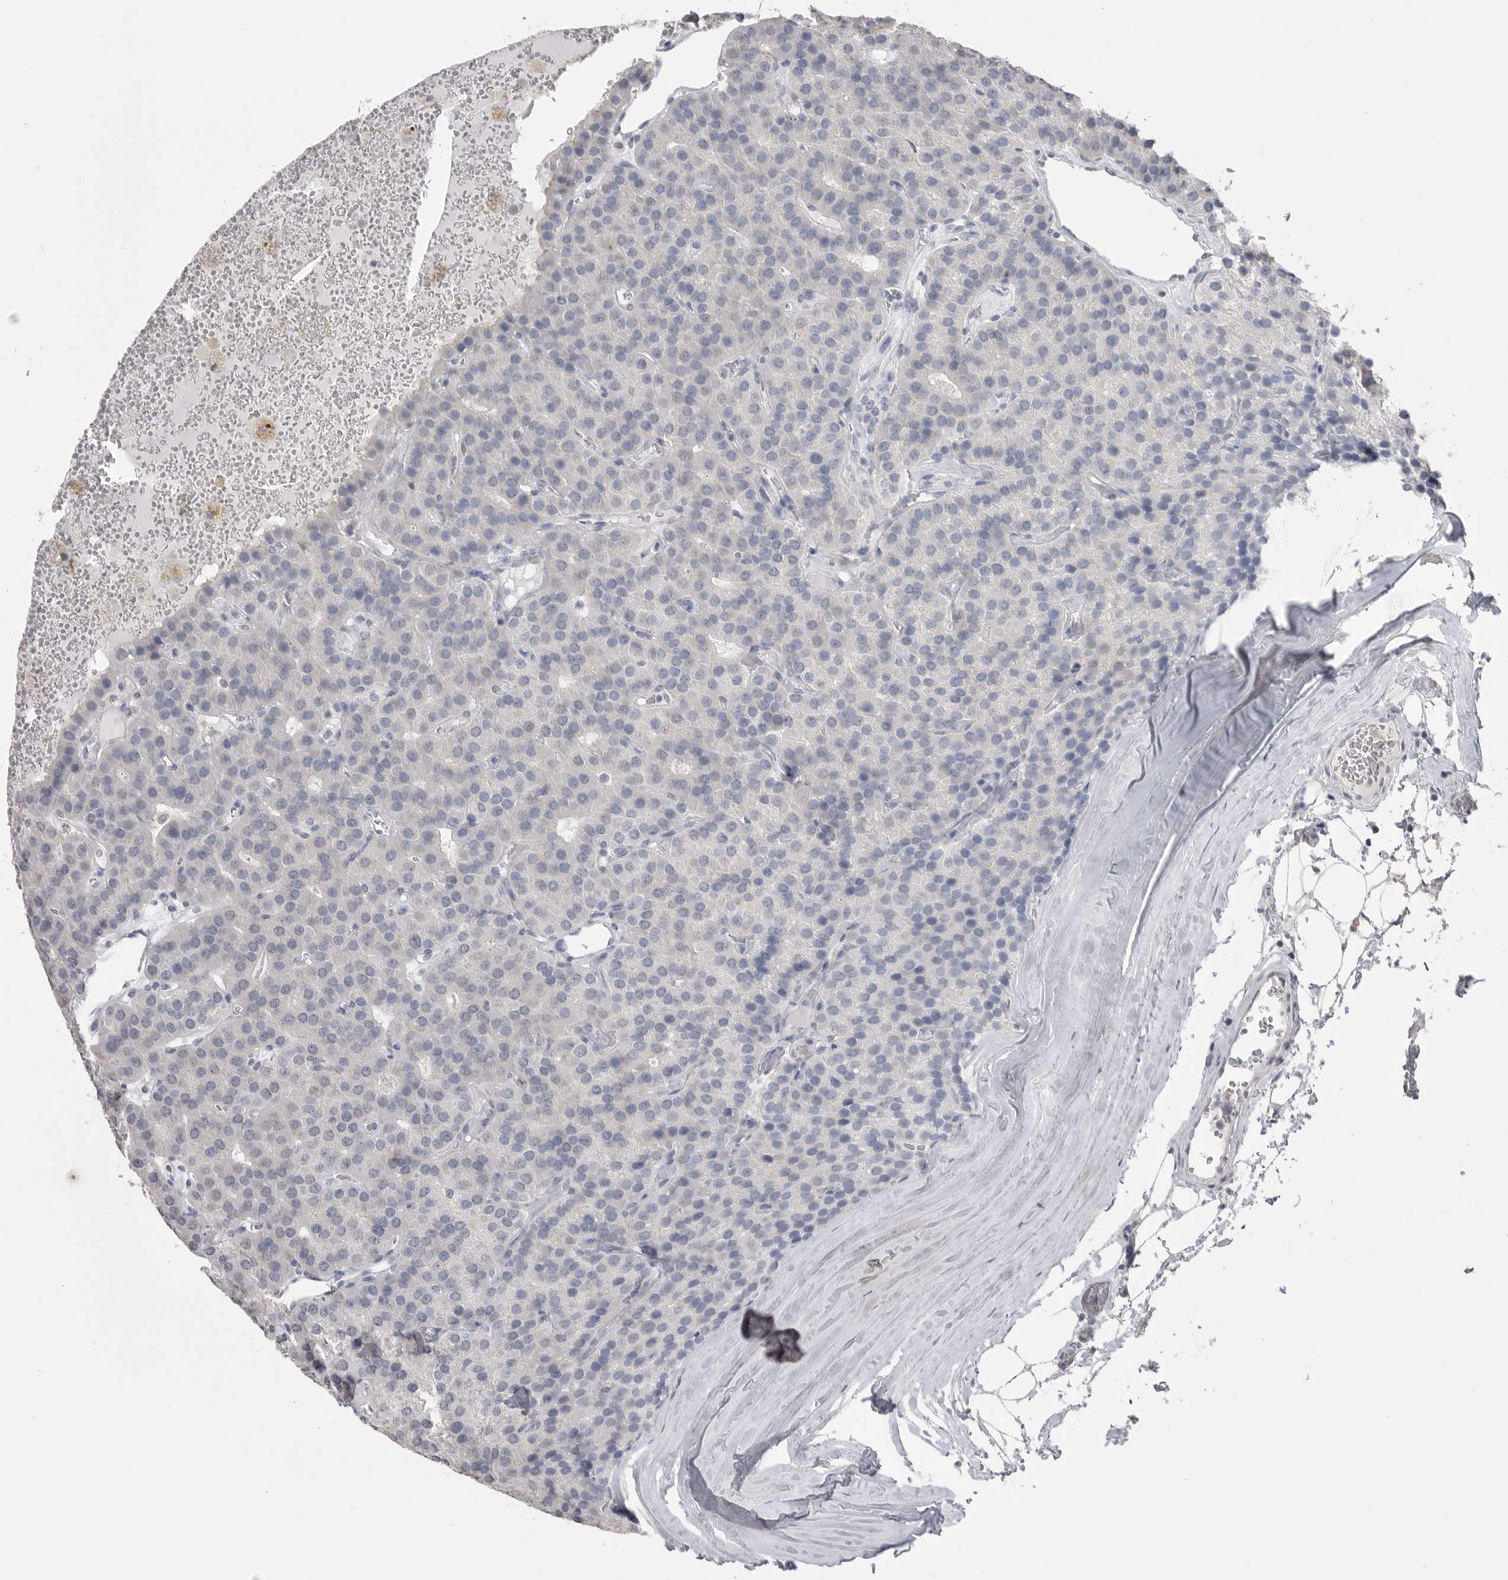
{"staining": {"intensity": "negative", "quantity": "none", "location": "none"}, "tissue": "parathyroid gland", "cell_type": "Glandular cells", "image_type": "normal", "snomed": [{"axis": "morphology", "description": "Normal tissue, NOS"}, {"axis": "morphology", "description": "Adenoma, NOS"}, {"axis": "topography", "description": "Parathyroid gland"}], "caption": "There is no significant staining in glandular cells of parathyroid gland. Nuclei are stained in blue.", "gene": "ICAM5", "patient": {"sex": "female", "age": 86}}